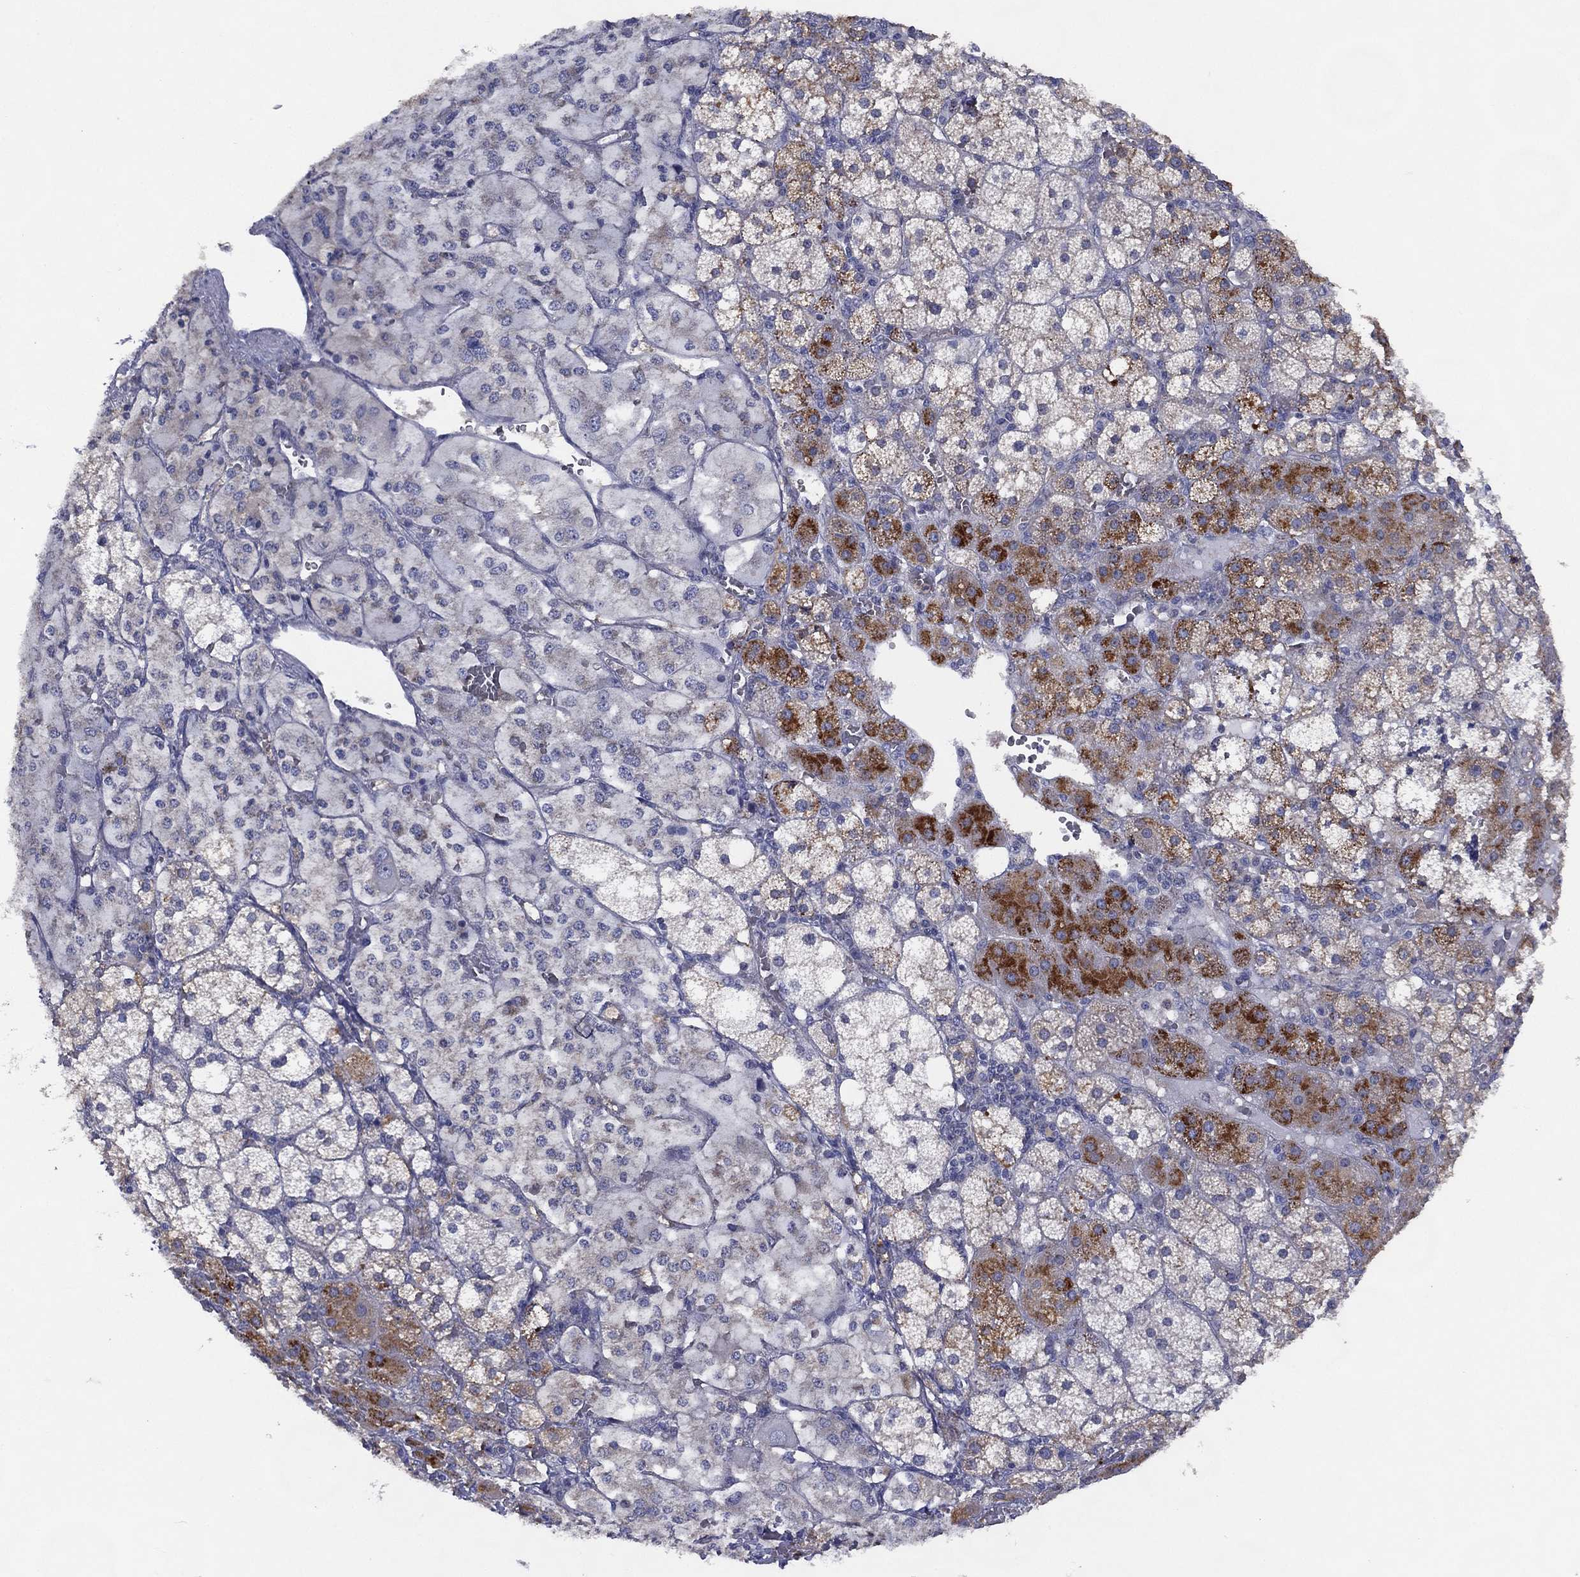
{"staining": {"intensity": "strong", "quantity": "<25%", "location": "cytoplasmic/membranous"}, "tissue": "adrenal gland", "cell_type": "Glandular cells", "image_type": "normal", "snomed": [{"axis": "morphology", "description": "Normal tissue, NOS"}, {"axis": "topography", "description": "Adrenal gland"}], "caption": "Strong cytoplasmic/membranous expression is identified in about <25% of glandular cells in benign adrenal gland.", "gene": "ZNF223", "patient": {"sex": "male", "age": 53}}